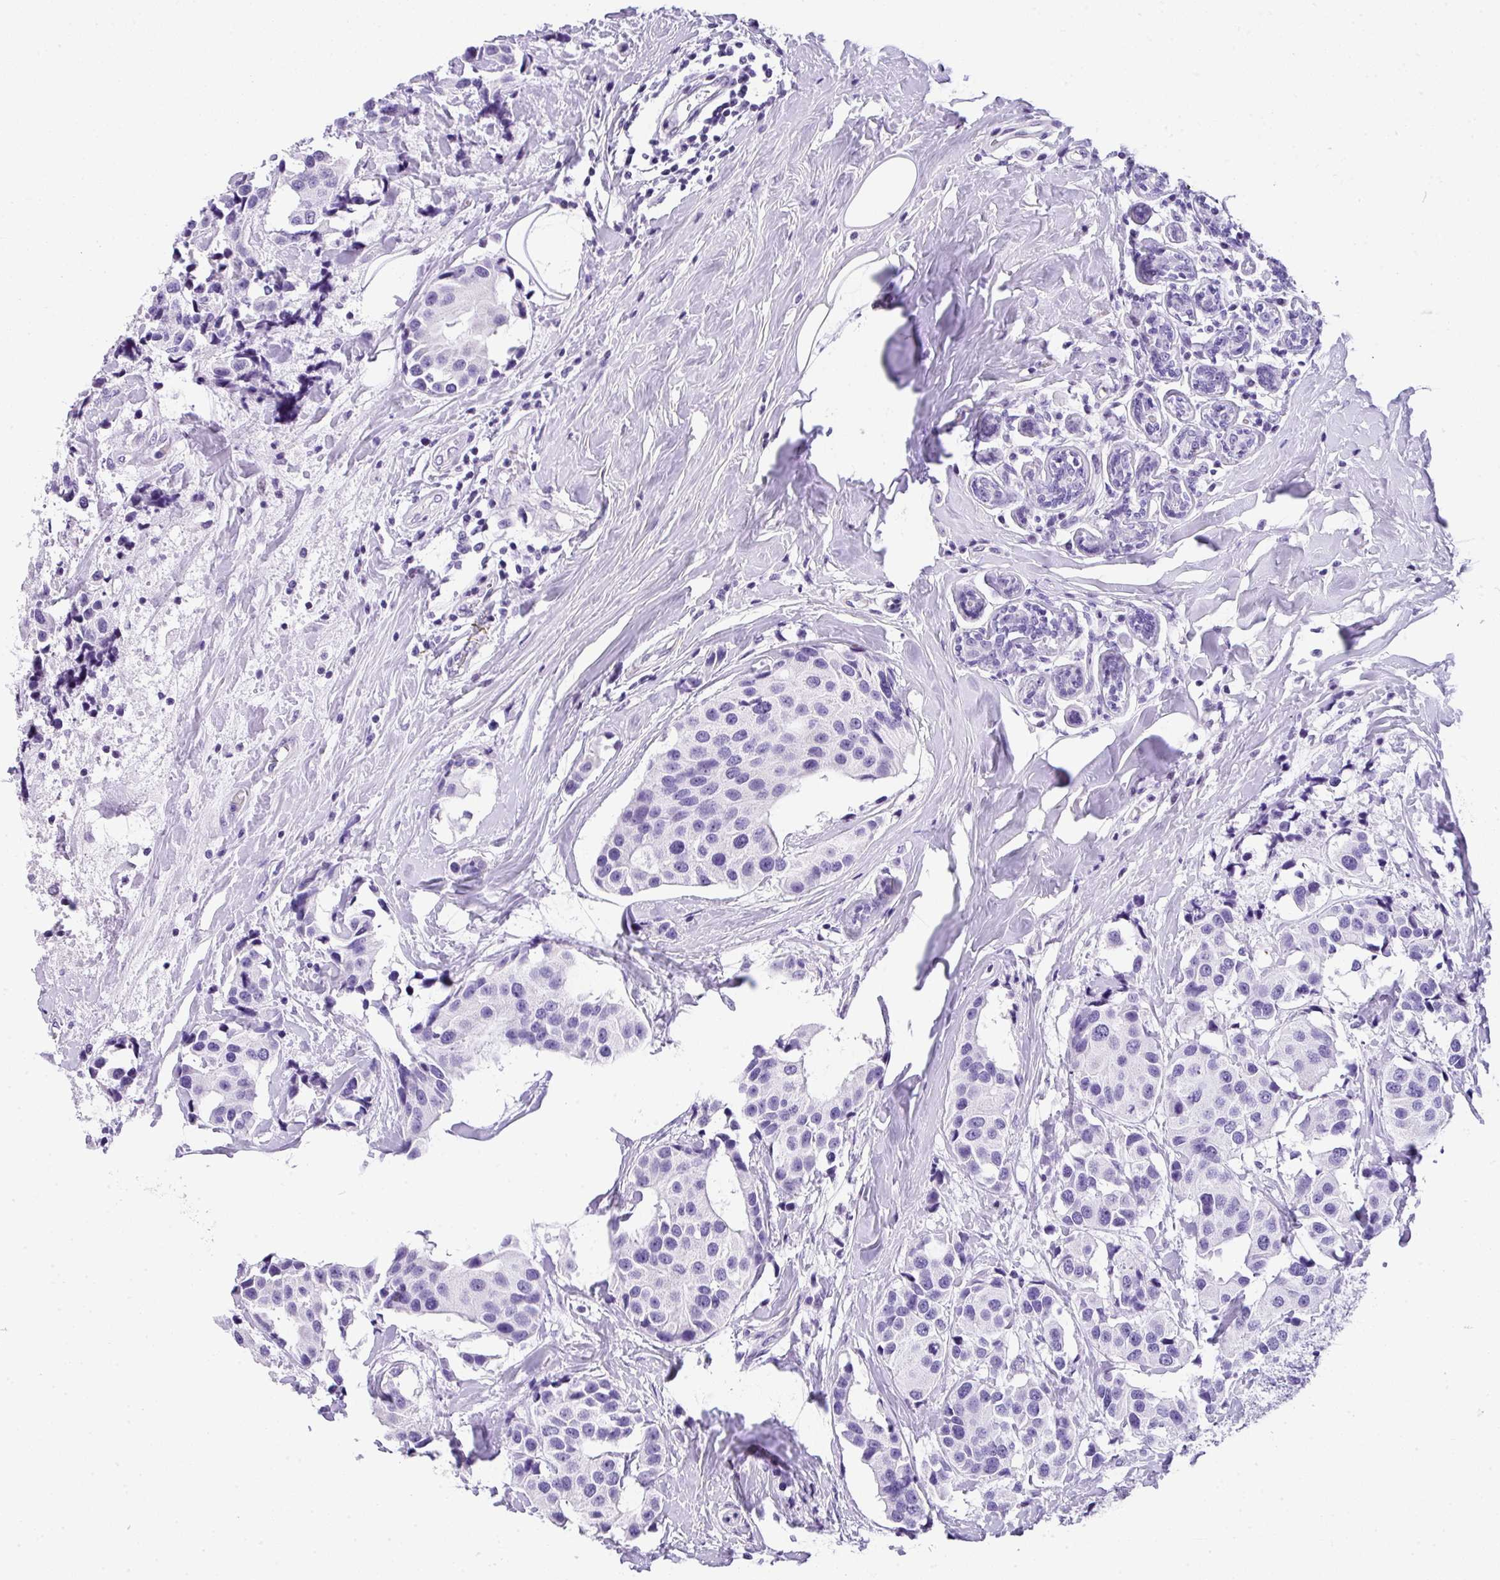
{"staining": {"intensity": "negative", "quantity": "none", "location": "none"}, "tissue": "breast cancer", "cell_type": "Tumor cells", "image_type": "cancer", "snomed": [{"axis": "morphology", "description": "Normal tissue, NOS"}, {"axis": "morphology", "description": "Duct carcinoma"}, {"axis": "topography", "description": "Breast"}], "caption": "Tumor cells show no significant staining in breast cancer.", "gene": "MUC21", "patient": {"sex": "female", "age": 39}}